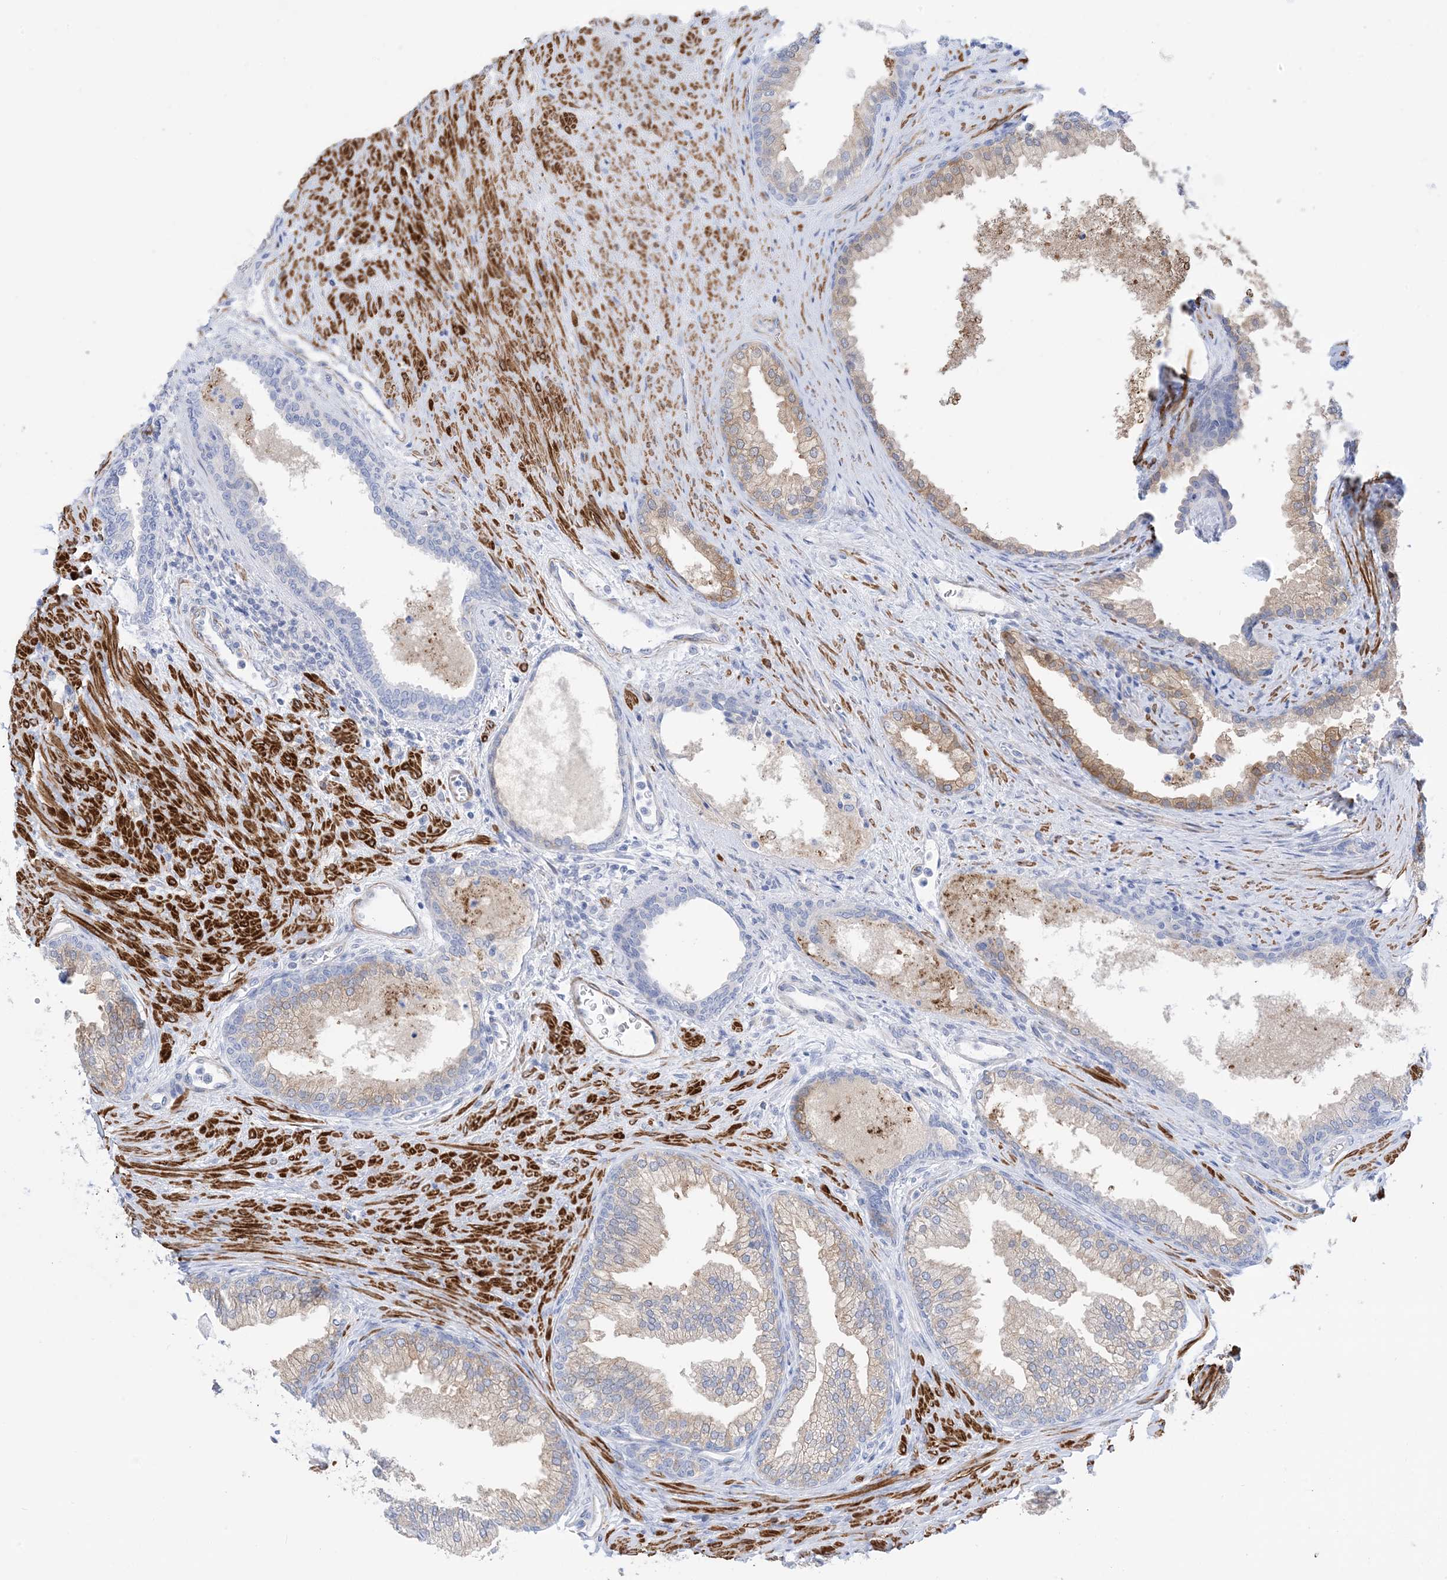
{"staining": {"intensity": "strong", "quantity": "25%-75%", "location": "cytoplasmic/membranous,nuclear"}, "tissue": "prostate", "cell_type": "Glandular cells", "image_type": "normal", "snomed": [{"axis": "morphology", "description": "Normal tissue, NOS"}, {"axis": "topography", "description": "Prostate"}], "caption": "Immunohistochemistry (DAB (3,3'-diaminobenzidine)) staining of normal prostate displays strong cytoplasmic/membranous,nuclear protein staining in approximately 25%-75% of glandular cells.", "gene": "MARS2", "patient": {"sex": "male", "age": 76}}